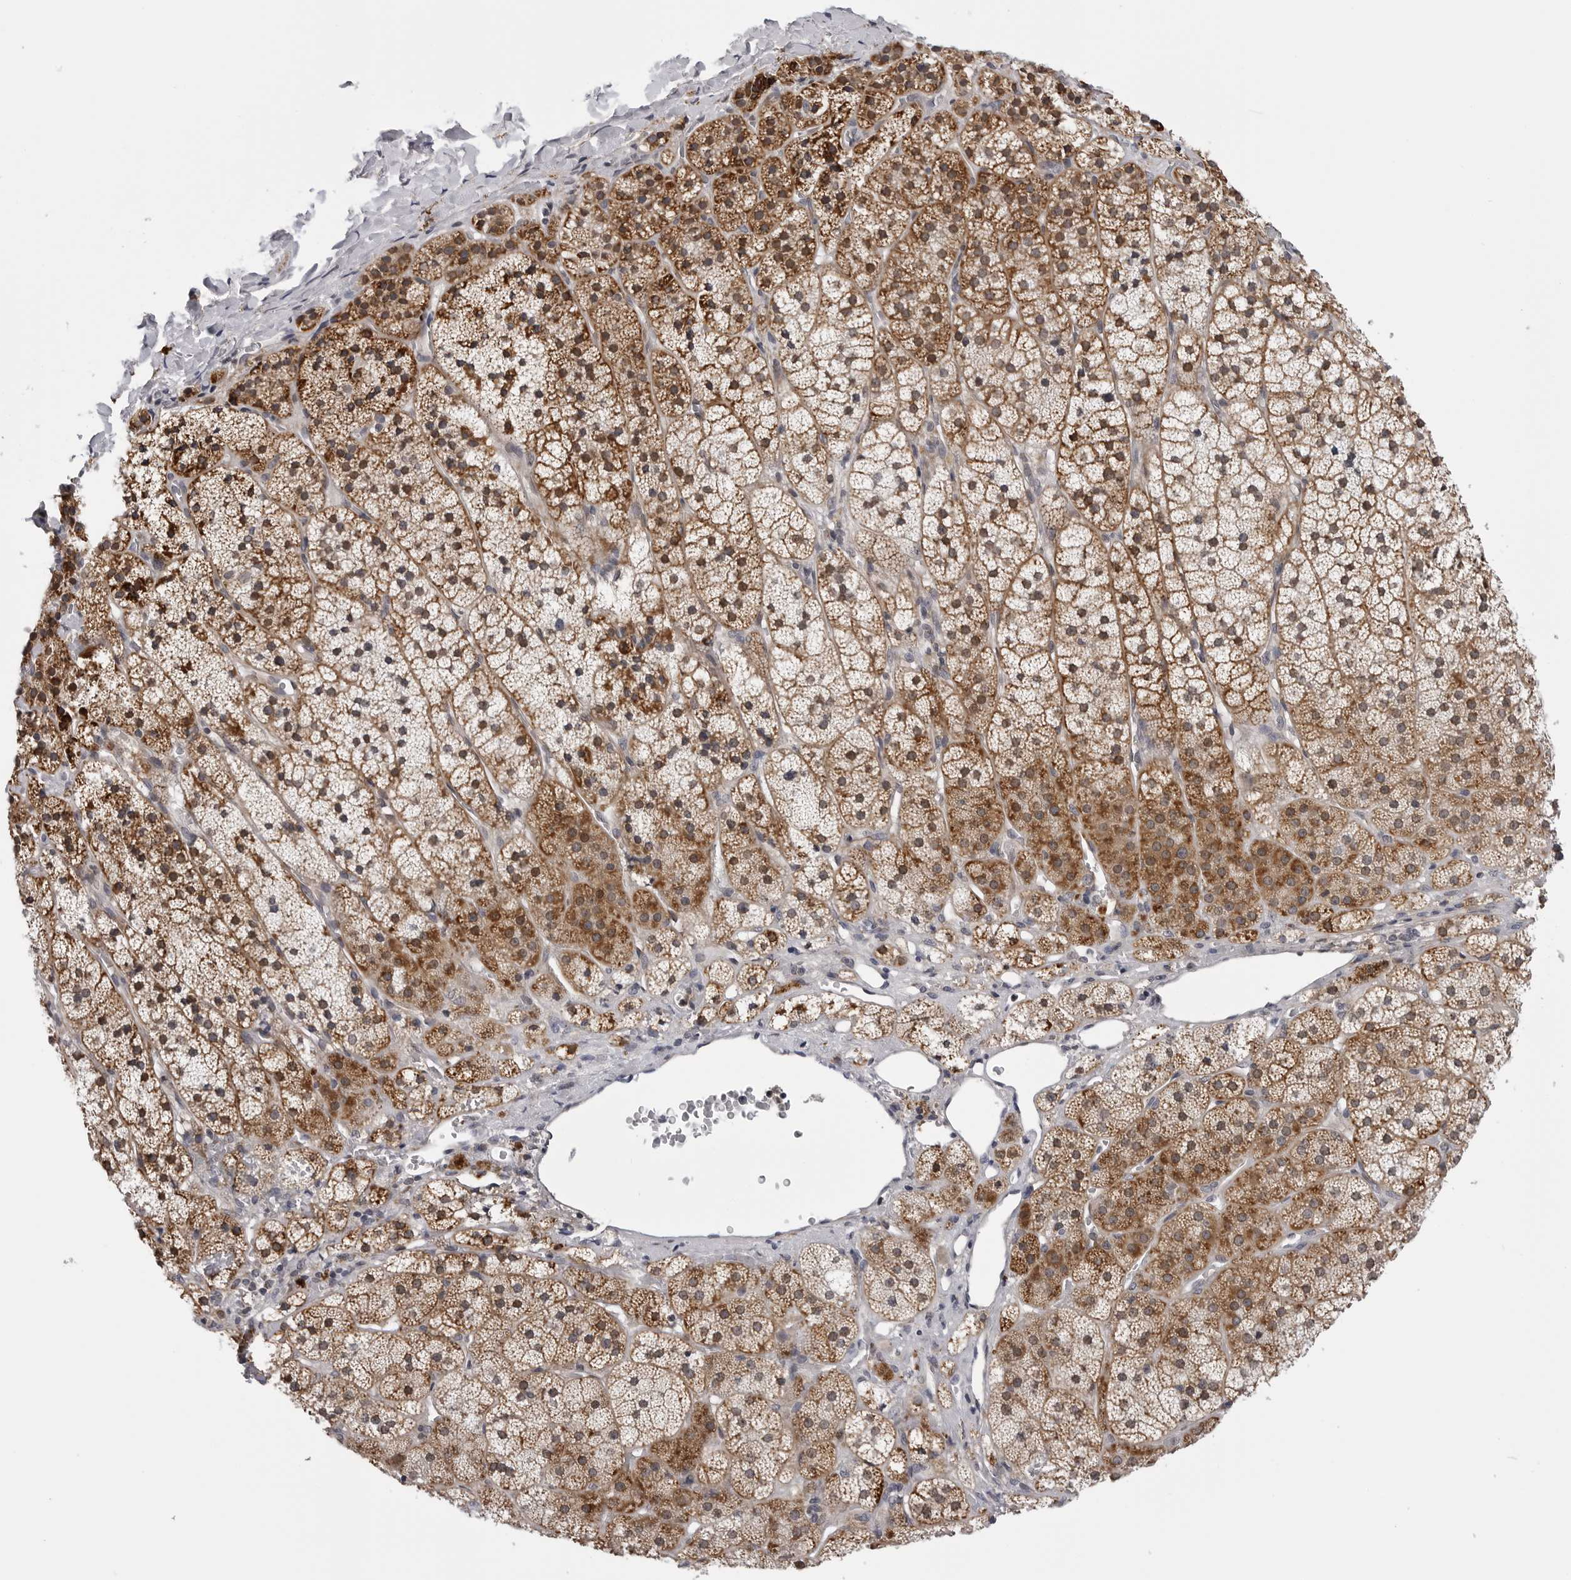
{"staining": {"intensity": "moderate", "quantity": ">75%", "location": "cytoplasmic/membranous"}, "tissue": "adrenal gland", "cell_type": "Glandular cells", "image_type": "normal", "snomed": [{"axis": "morphology", "description": "Normal tissue, NOS"}, {"axis": "topography", "description": "Adrenal gland"}], "caption": "Immunohistochemistry (DAB) staining of normal adrenal gland shows moderate cytoplasmic/membranous protein positivity in approximately >75% of glandular cells.", "gene": "CDK20", "patient": {"sex": "female", "age": 44}}